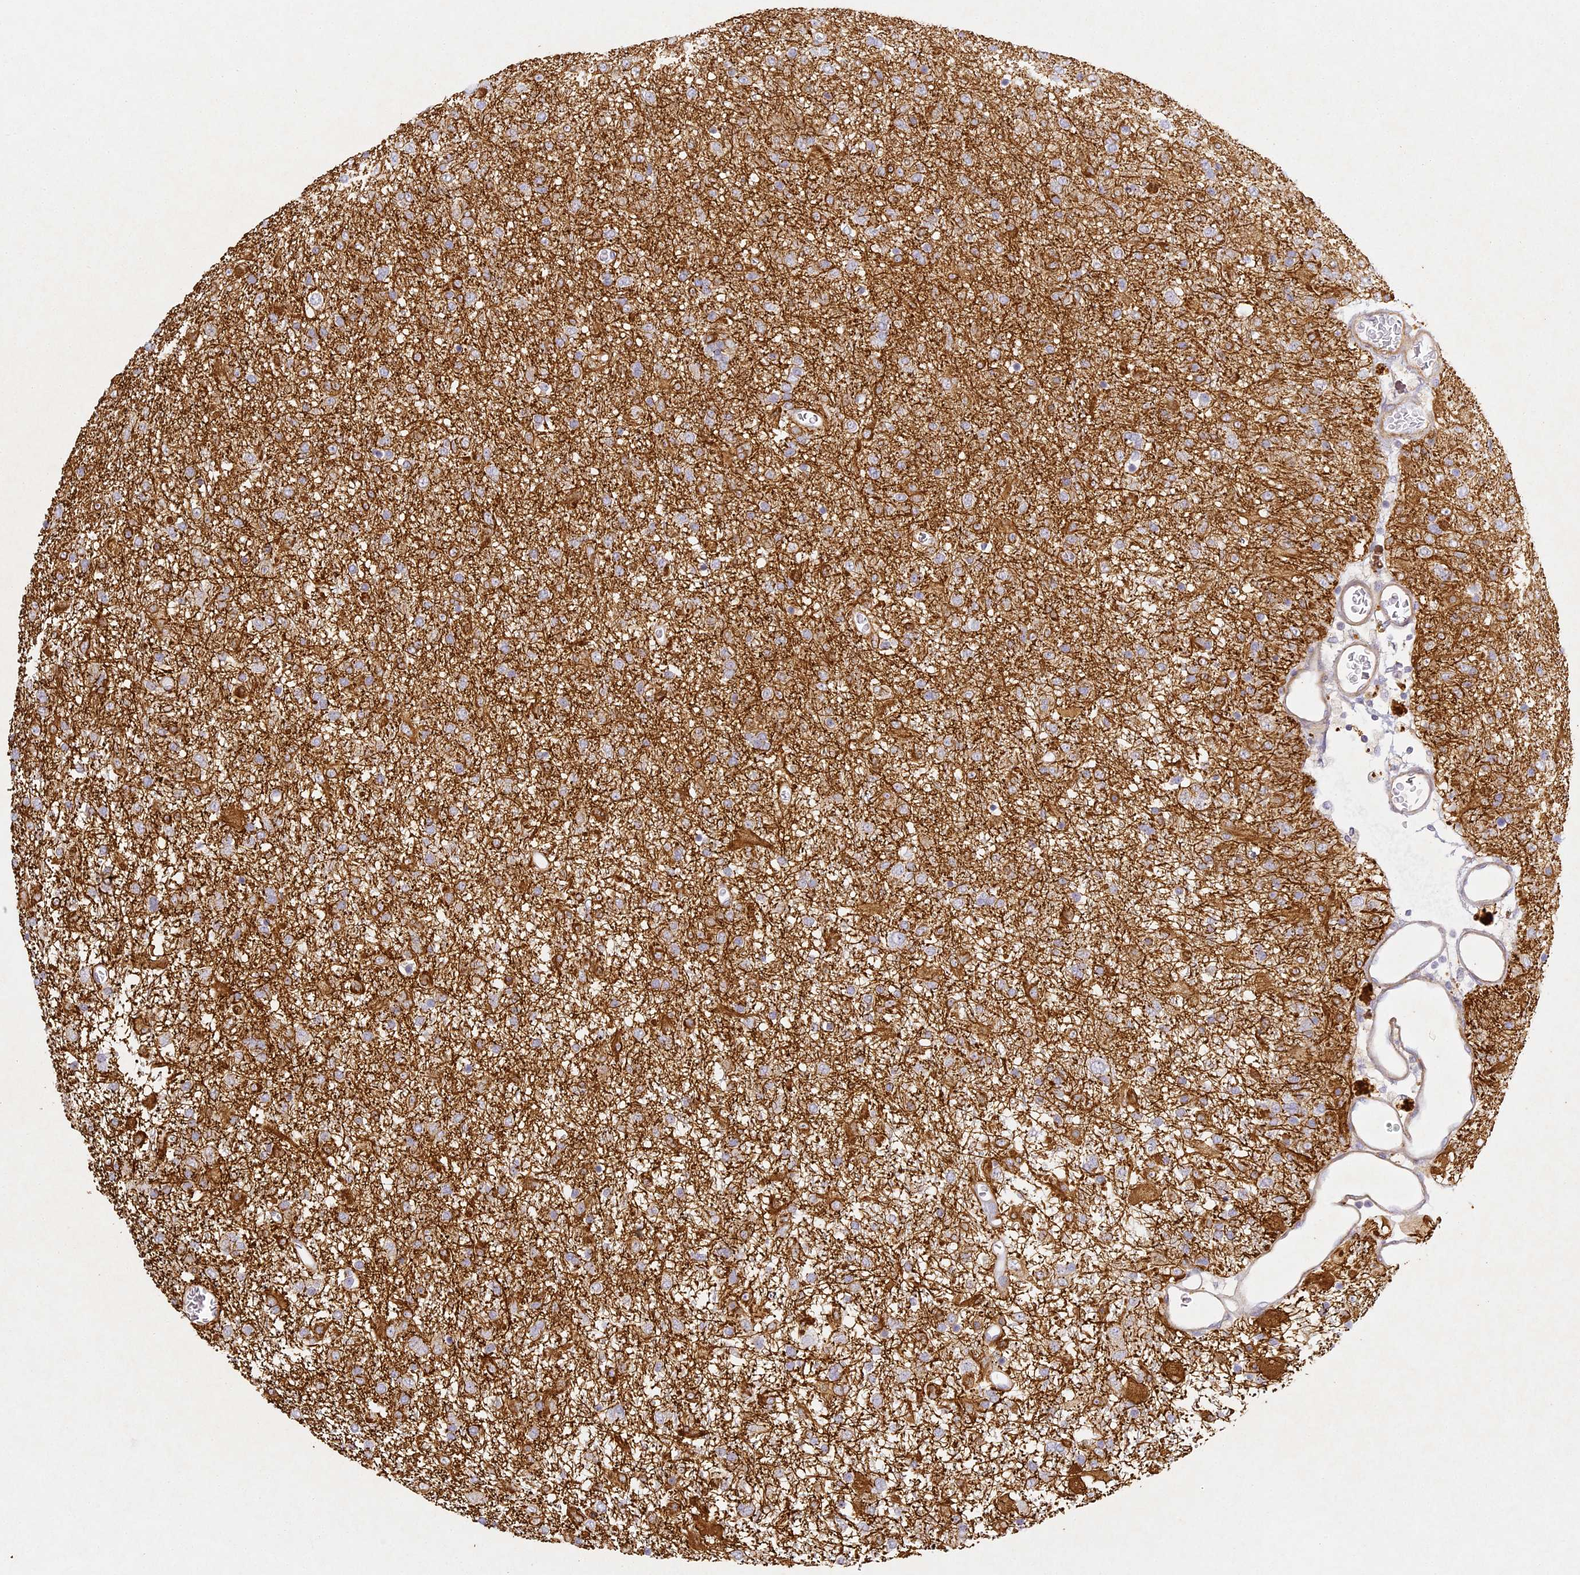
{"staining": {"intensity": "strong", "quantity": "<25%", "location": "cytoplasmic/membranous"}, "tissue": "glioma", "cell_type": "Tumor cells", "image_type": "cancer", "snomed": [{"axis": "morphology", "description": "Glioma, malignant, Low grade"}, {"axis": "topography", "description": "Brain"}], "caption": "Tumor cells show medium levels of strong cytoplasmic/membranous positivity in approximately <25% of cells in human low-grade glioma (malignant).", "gene": "MED28", "patient": {"sex": "male", "age": 65}}